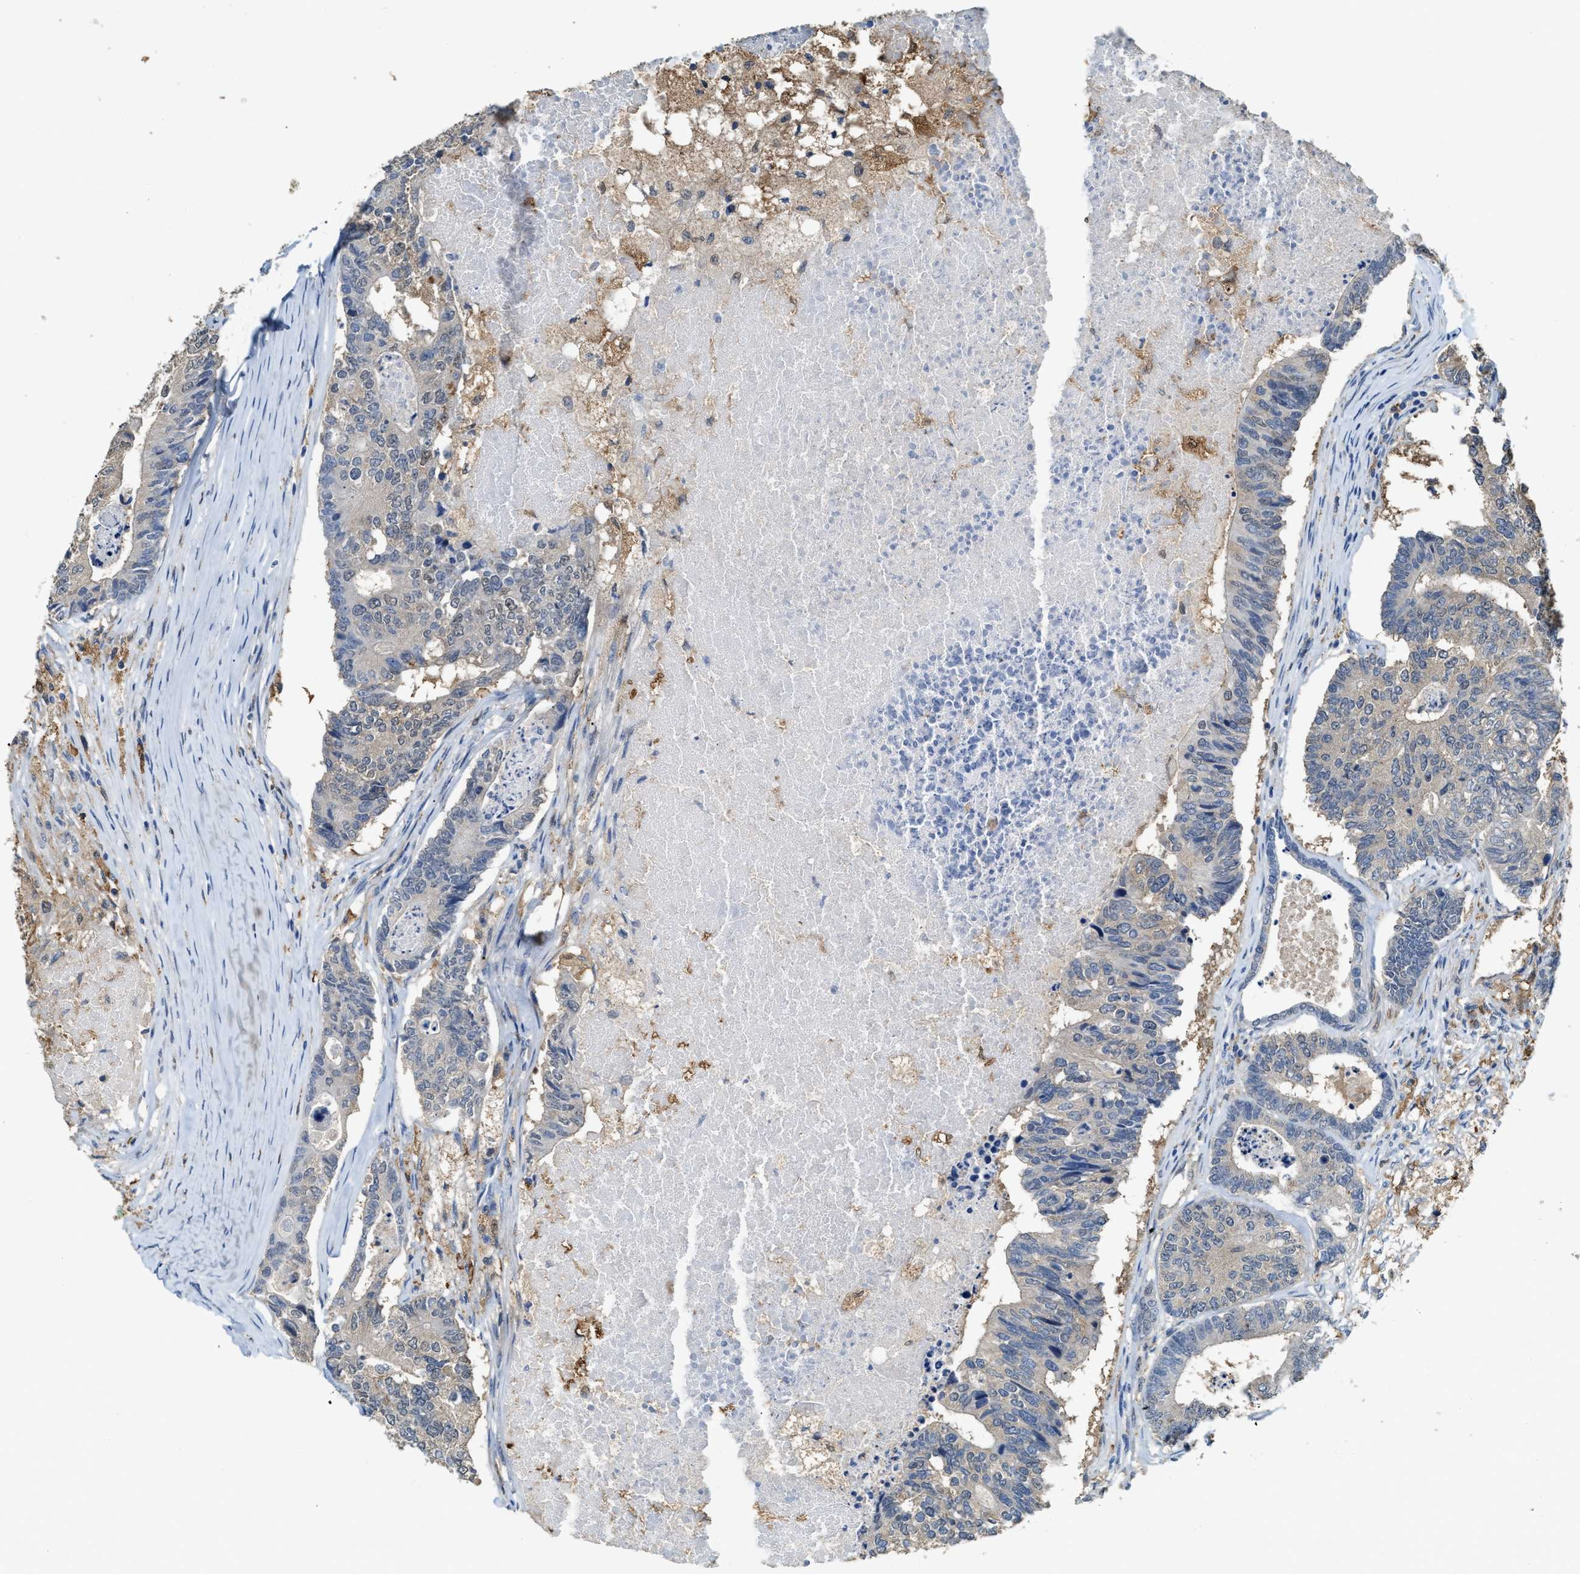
{"staining": {"intensity": "negative", "quantity": "none", "location": "none"}, "tissue": "colorectal cancer", "cell_type": "Tumor cells", "image_type": "cancer", "snomed": [{"axis": "morphology", "description": "Adenocarcinoma, NOS"}, {"axis": "topography", "description": "Colon"}], "caption": "Tumor cells are negative for brown protein staining in colorectal cancer. Nuclei are stained in blue.", "gene": "GCN1", "patient": {"sex": "female", "age": 67}}